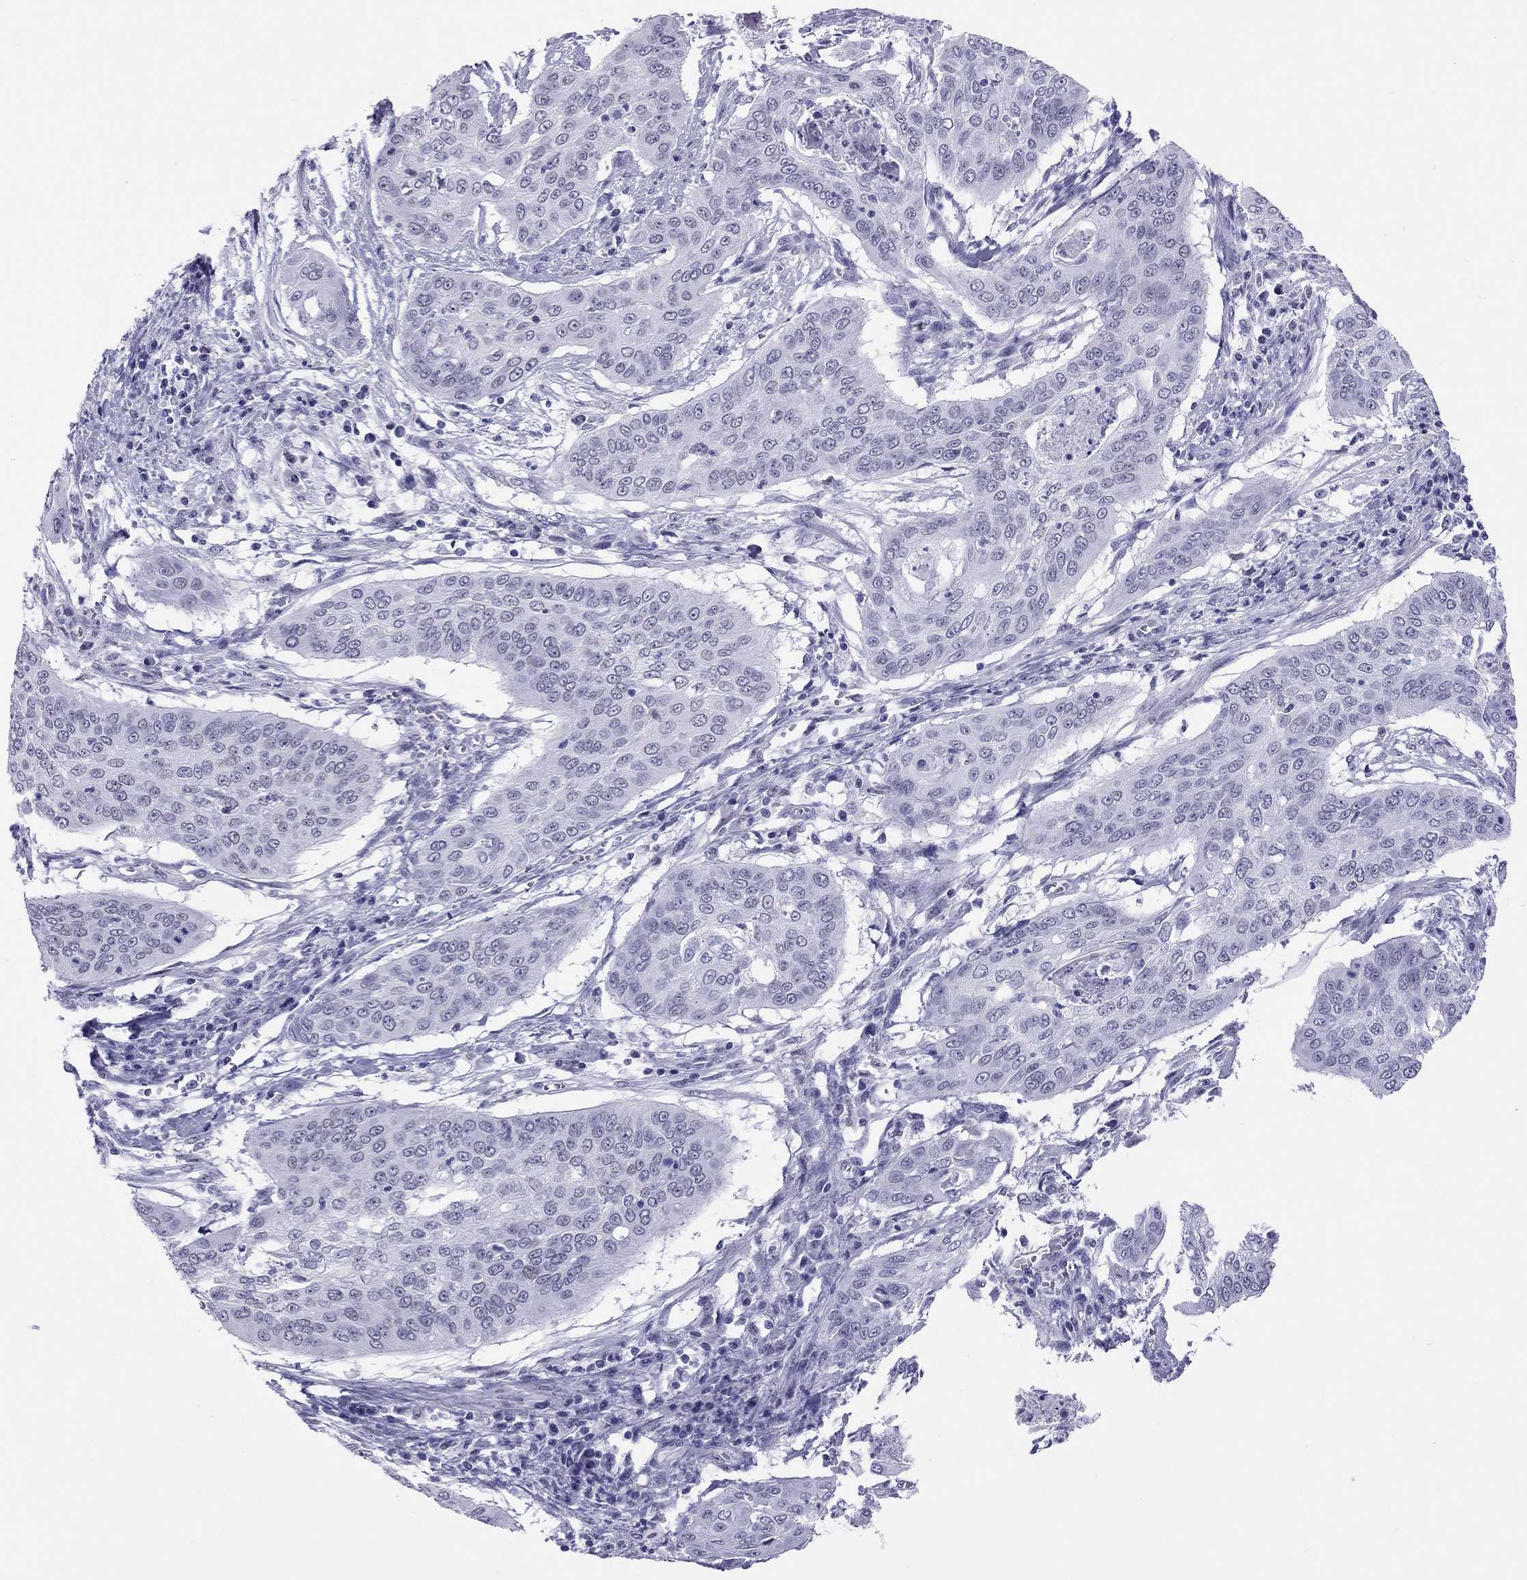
{"staining": {"intensity": "negative", "quantity": "none", "location": "none"}, "tissue": "cervical cancer", "cell_type": "Tumor cells", "image_type": "cancer", "snomed": [{"axis": "morphology", "description": "Squamous cell carcinoma, NOS"}, {"axis": "topography", "description": "Cervix"}], "caption": "Tumor cells are negative for brown protein staining in cervical cancer.", "gene": "JHY", "patient": {"sex": "female", "age": 39}}